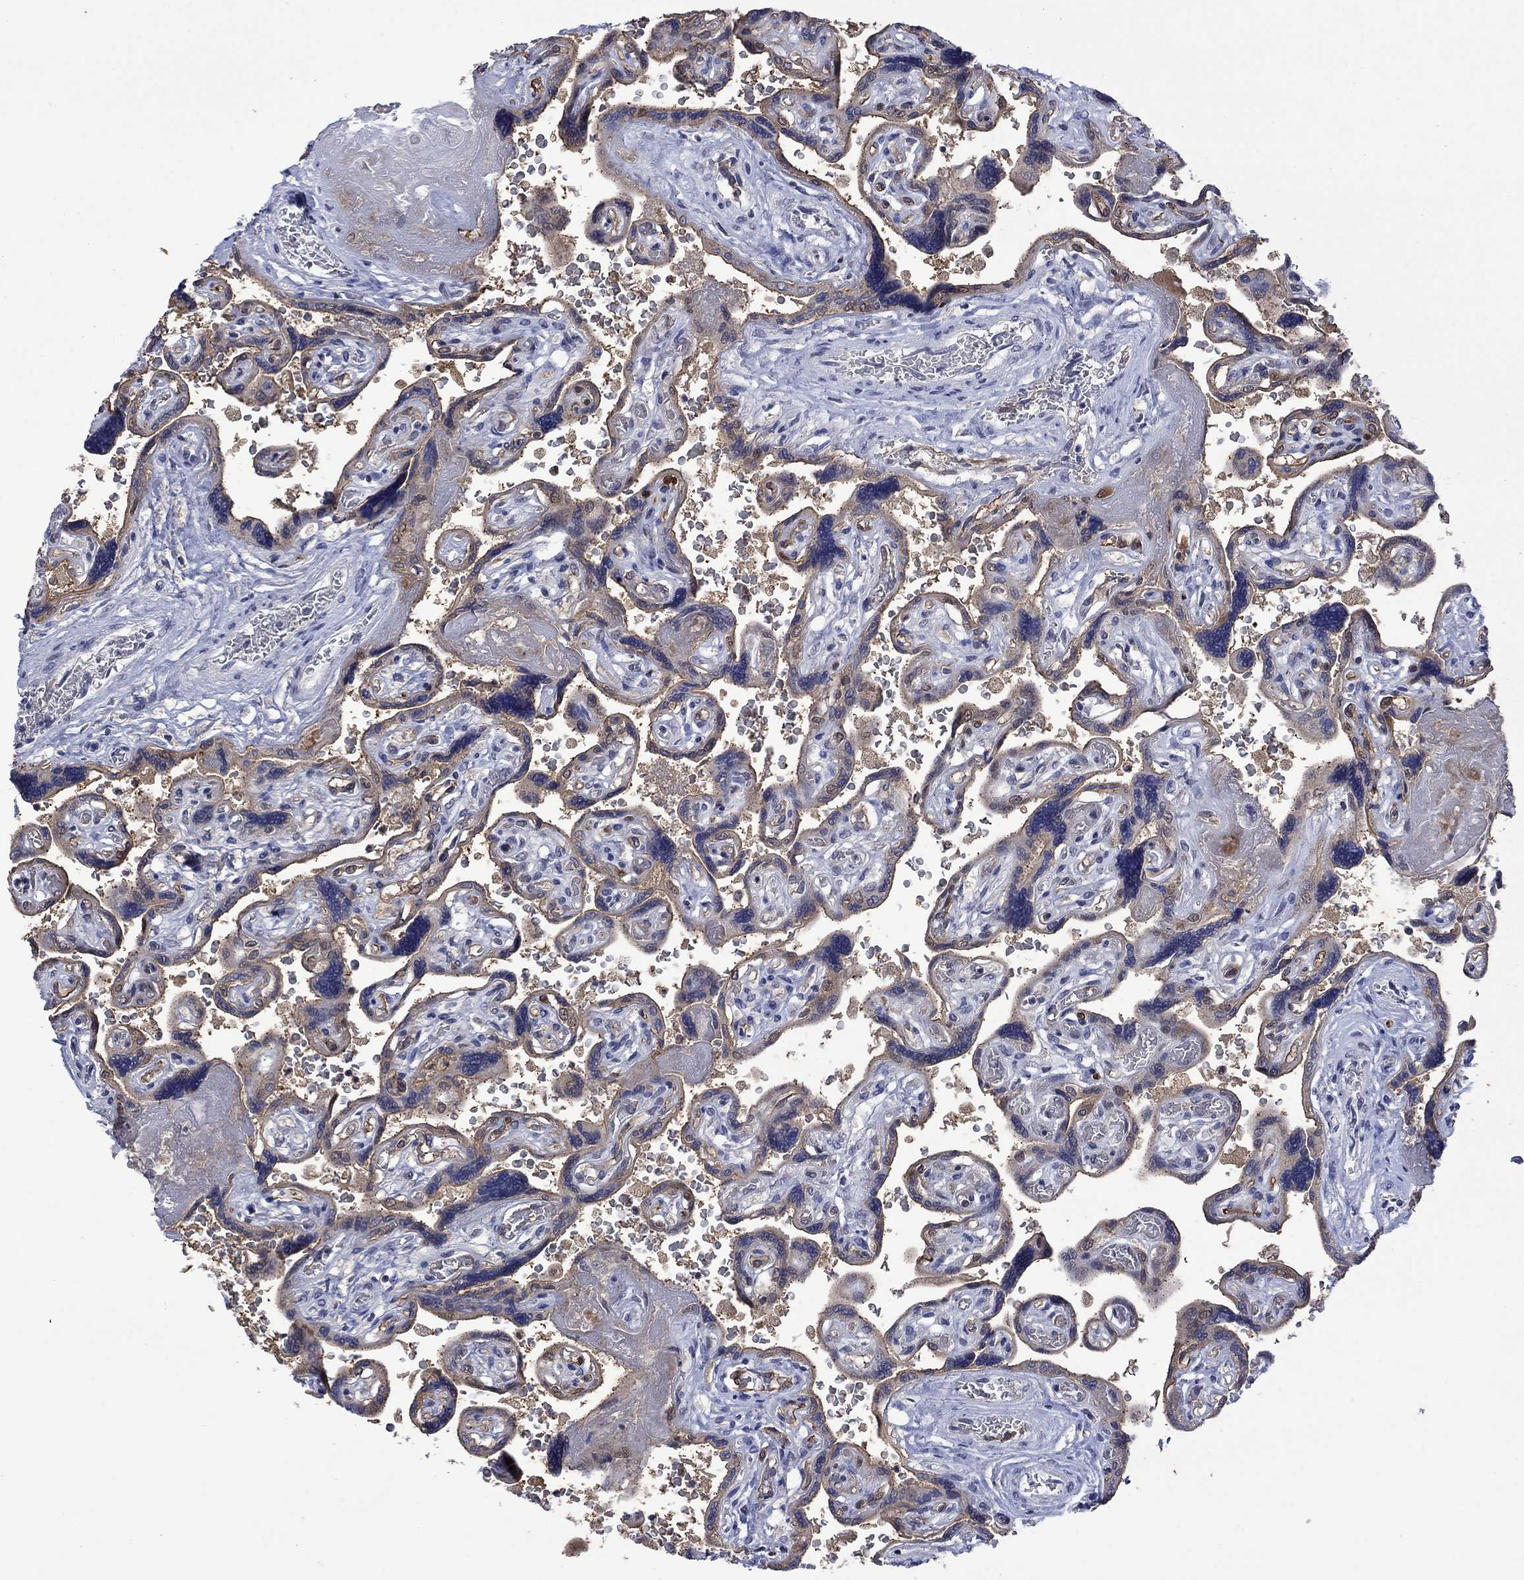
{"staining": {"intensity": "negative", "quantity": "none", "location": "none"}, "tissue": "placenta", "cell_type": "Decidual cells", "image_type": "normal", "snomed": [{"axis": "morphology", "description": "Normal tissue, NOS"}, {"axis": "topography", "description": "Placenta"}], "caption": "Image shows no significant protein staining in decidual cells of benign placenta. (Brightfield microscopy of DAB (3,3'-diaminobenzidine) immunohistochemistry (IHC) at high magnification).", "gene": "AGL", "patient": {"sex": "female", "age": 32}}